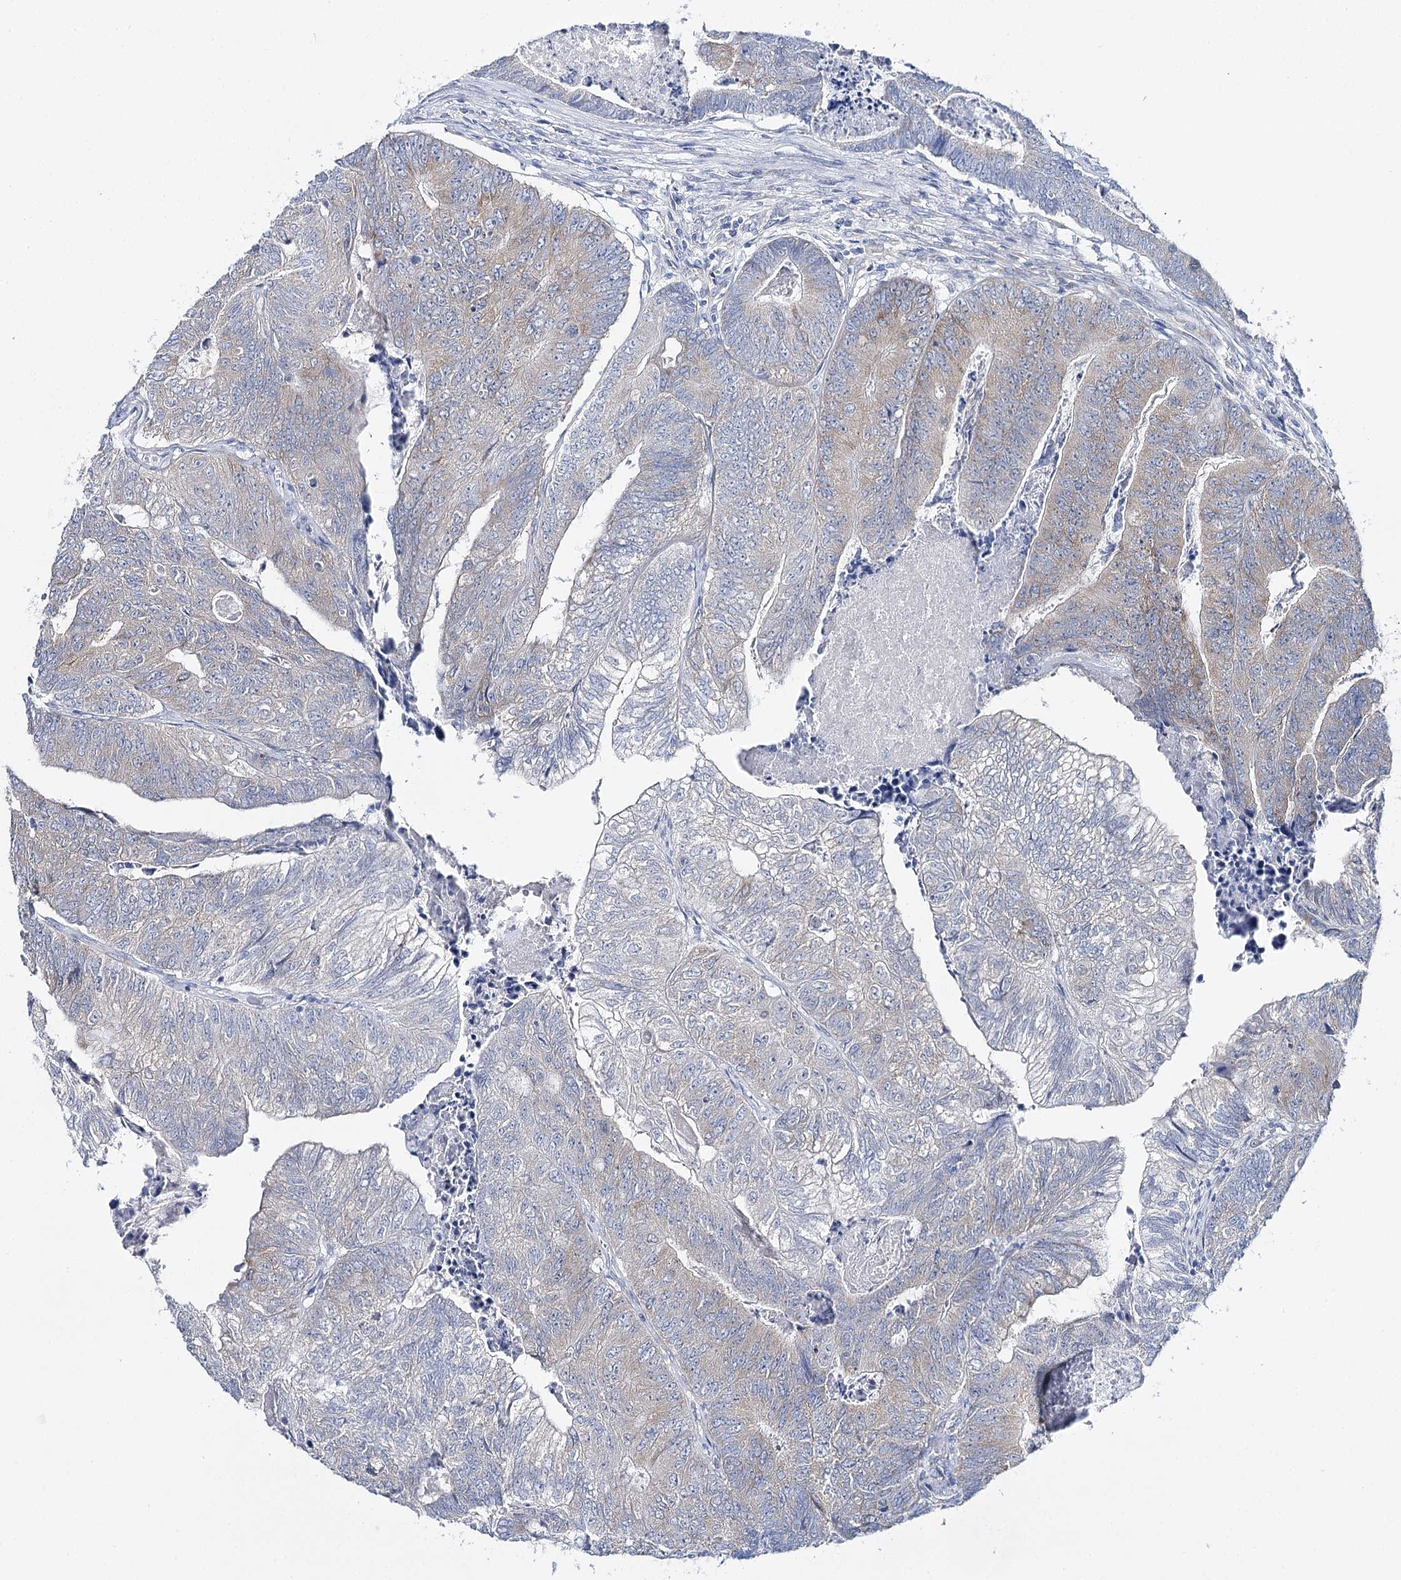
{"staining": {"intensity": "weak", "quantity": "<25%", "location": "cytoplasmic/membranous"}, "tissue": "colorectal cancer", "cell_type": "Tumor cells", "image_type": "cancer", "snomed": [{"axis": "morphology", "description": "Adenocarcinoma, NOS"}, {"axis": "topography", "description": "Colon"}], "caption": "Immunohistochemistry of human colorectal cancer shows no positivity in tumor cells. (DAB (3,3'-diaminobenzidine) IHC visualized using brightfield microscopy, high magnification).", "gene": "CSN3", "patient": {"sex": "female", "age": 67}}